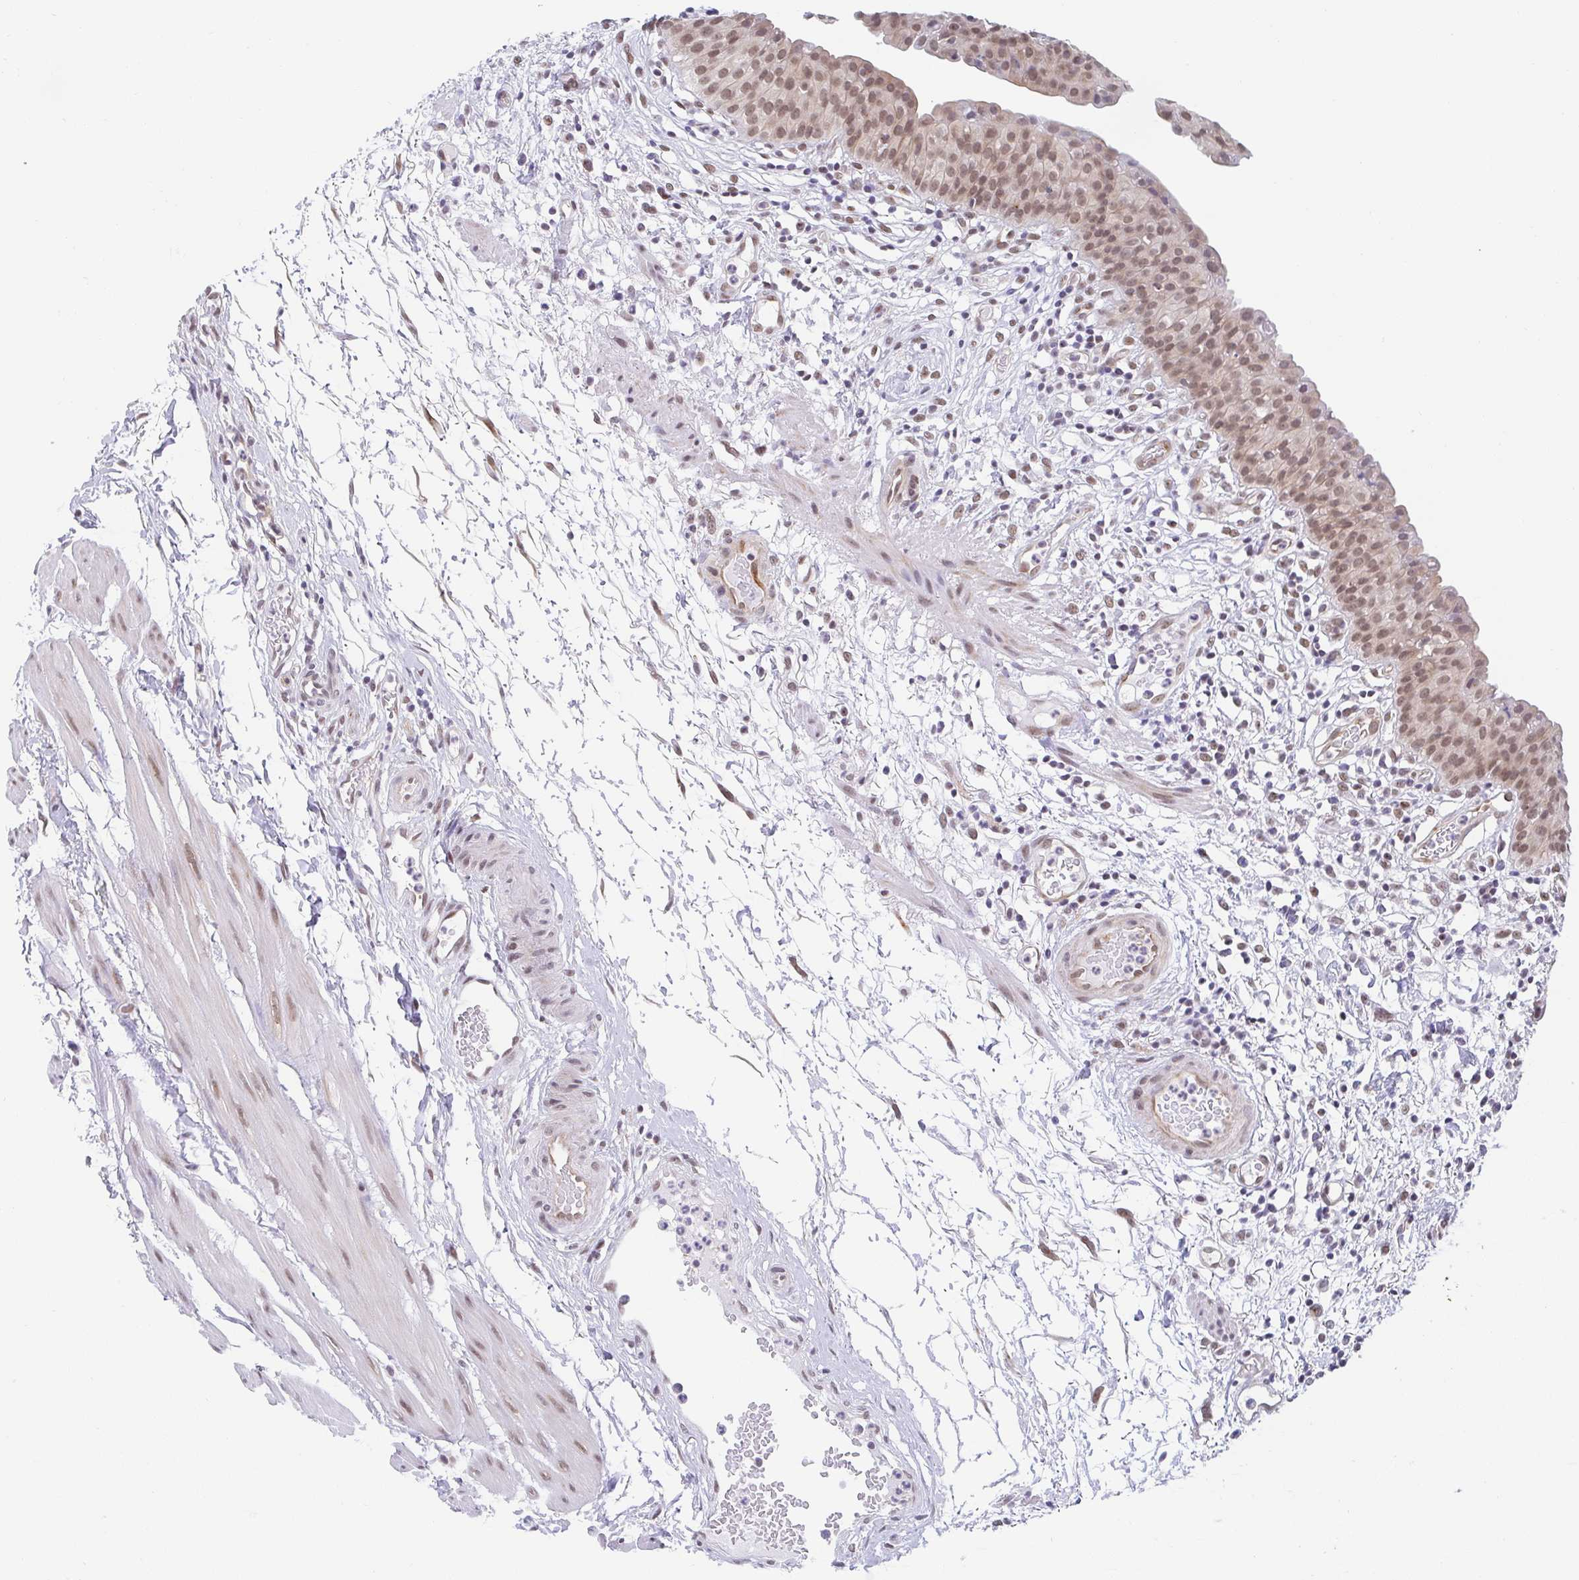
{"staining": {"intensity": "moderate", "quantity": ">75%", "location": "nuclear"}, "tissue": "urinary bladder", "cell_type": "Urothelial cells", "image_type": "normal", "snomed": [{"axis": "morphology", "description": "Normal tissue, NOS"}, {"axis": "morphology", "description": "Inflammation, NOS"}, {"axis": "topography", "description": "Urinary bladder"}], "caption": "Immunohistochemistry of benign human urinary bladder exhibits medium levels of moderate nuclear staining in approximately >75% of urothelial cells.", "gene": "SLC7A10", "patient": {"sex": "male", "age": 57}}